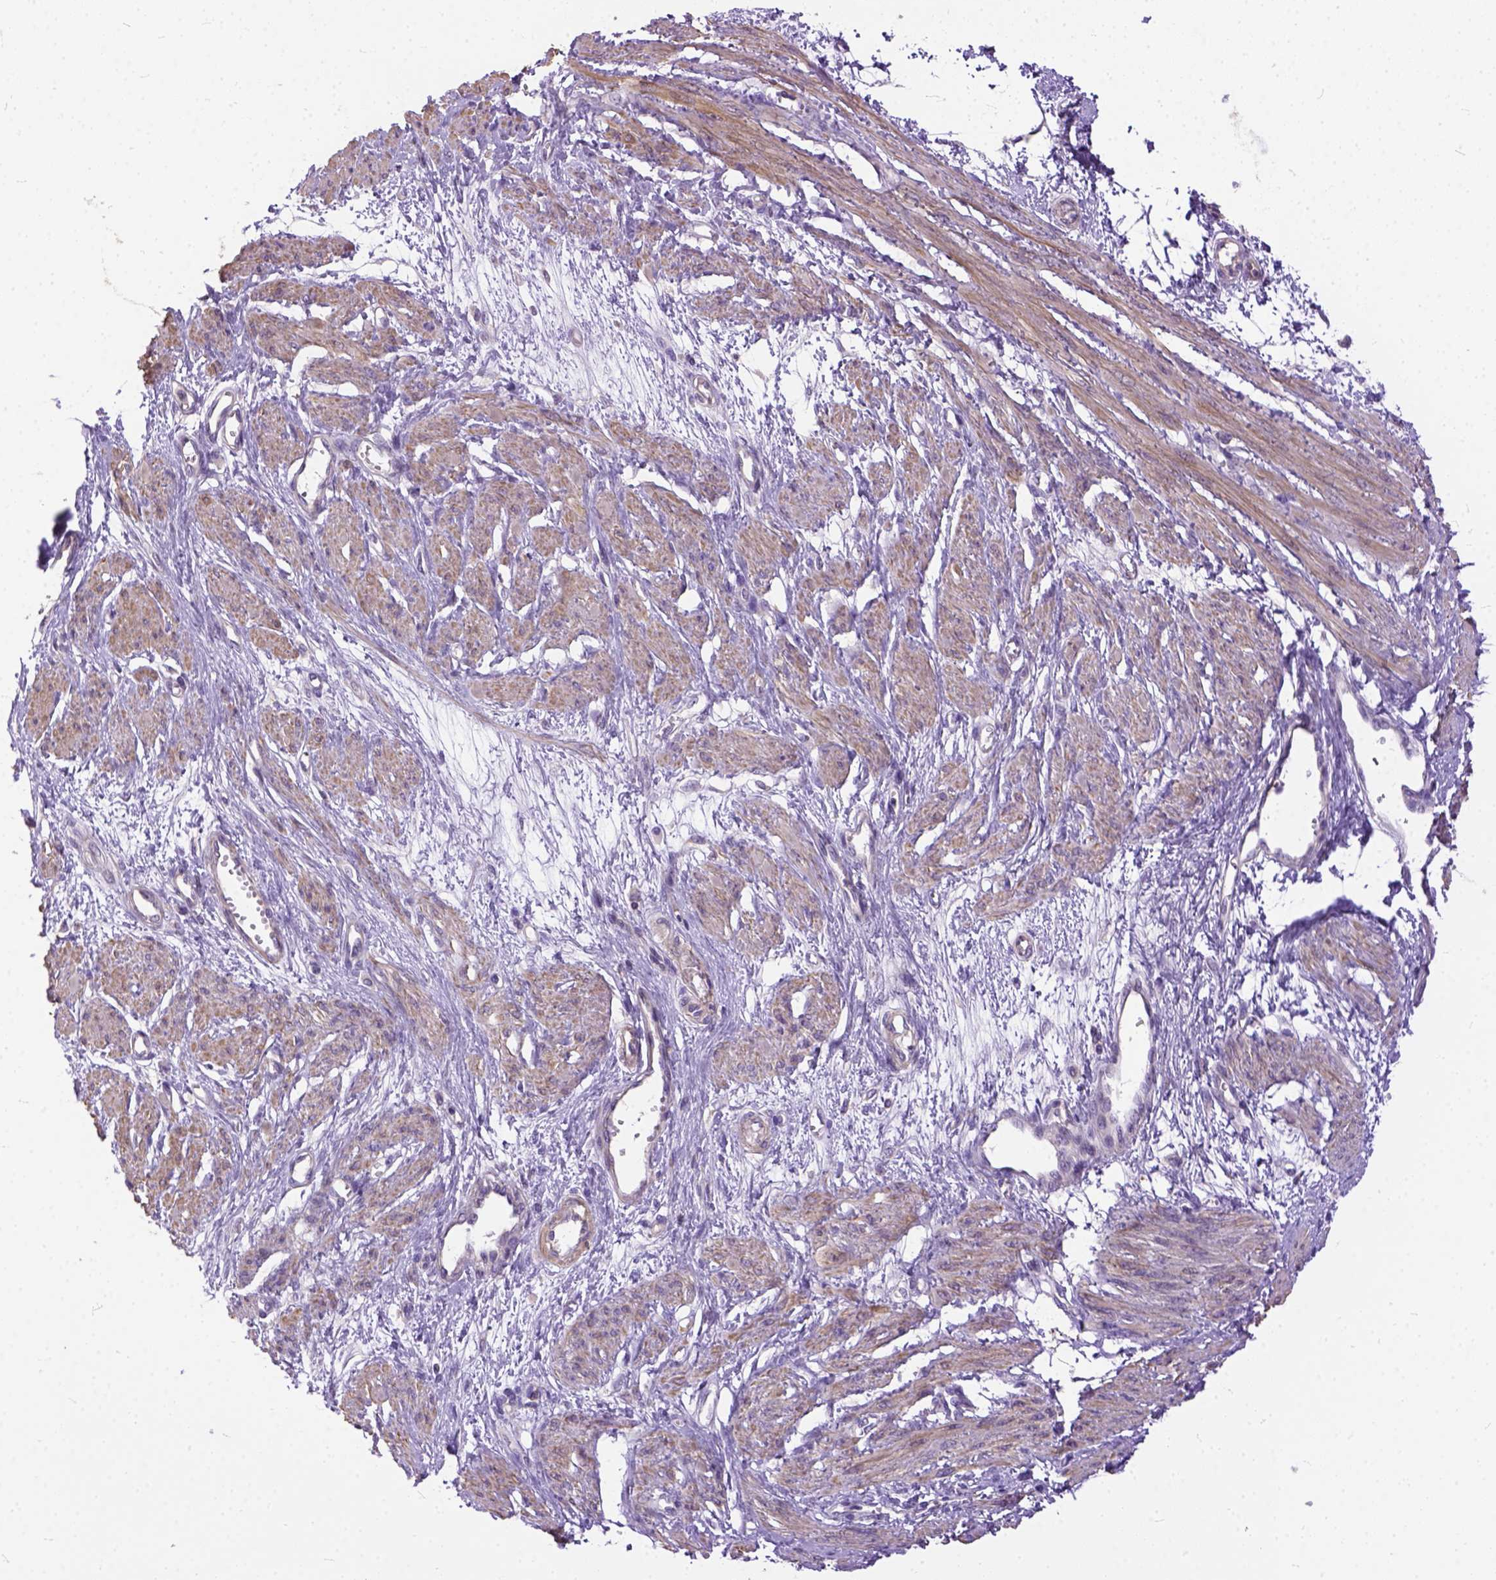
{"staining": {"intensity": "weak", "quantity": ">75%", "location": "cytoplasmic/membranous"}, "tissue": "smooth muscle", "cell_type": "Smooth muscle cells", "image_type": "normal", "snomed": [{"axis": "morphology", "description": "Normal tissue, NOS"}, {"axis": "topography", "description": "Smooth muscle"}, {"axis": "topography", "description": "Uterus"}], "caption": "Immunohistochemical staining of unremarkable human smooth muscle exhibits low levels of weak cytoplasmic/membranous positivity in approximately >75% of smooth muscle cells. The protein of interest is stained brown, and the nuclei are stained in blue (DAB IHC with brightfield microscopy, high magnification).", "gene": "BANF2", "patient": {"sex": "female", "age": 39}}